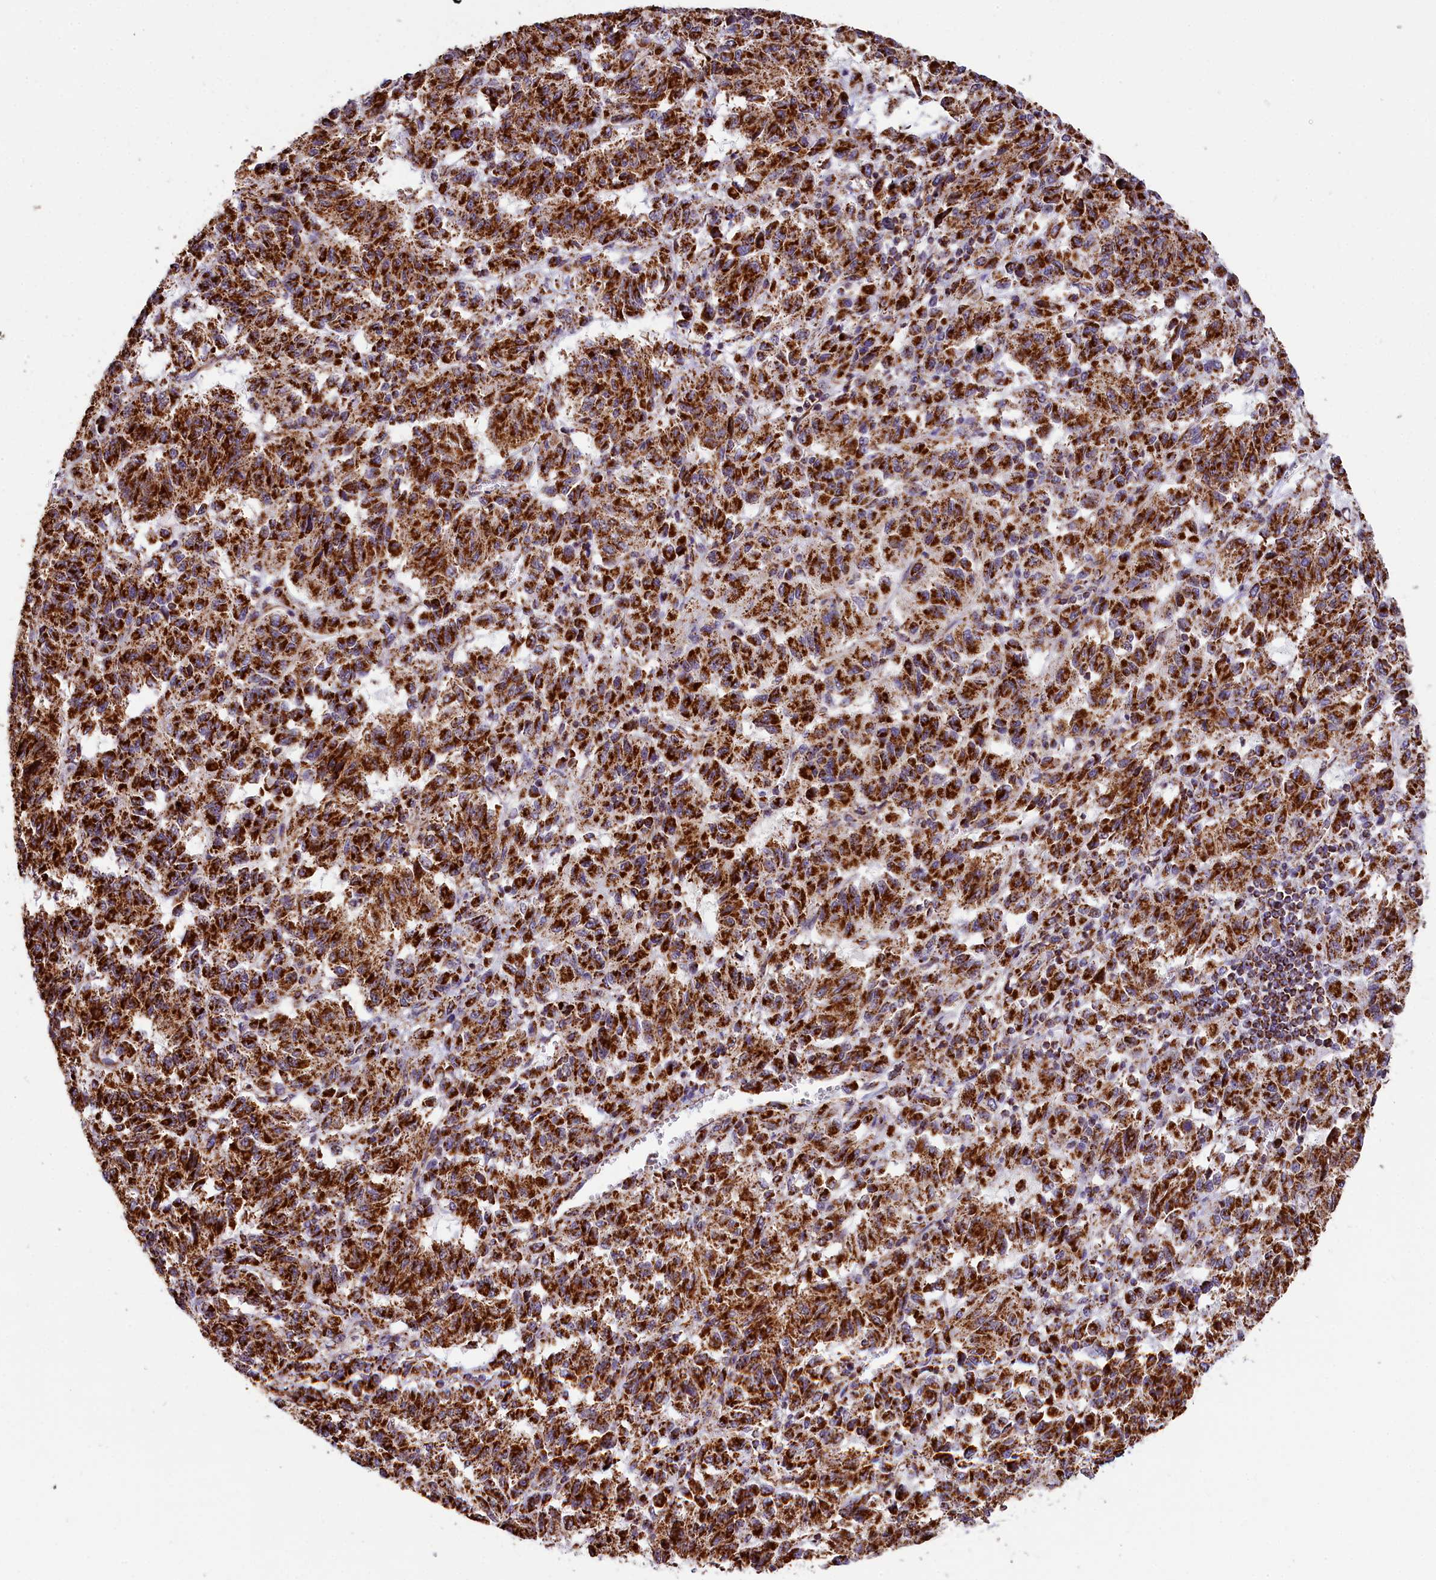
{"staining": {"intensity": "strong", "quantity": ">75%", "location": "cytoplasmic/membranous"}, "tissue": "melanoma", "cell_type": "Tumor cells", "image_type": "cancer", "snomed": [{"axis": "morphology", "description": "Malignant melanoma, Metastatic site"}, {"axis": "topography", "description": "Lung"}], "caption": "Protein staining of malignant melanoma (metastatic site) tissue displays strong cytoplasmic/membranous expression in approximately >75% of tumor cells. (Brightfield microscopy of DAB IHC at high magnification).", "gene": "NDUFA8", "patient": {"sex": "male", "age": 64}}